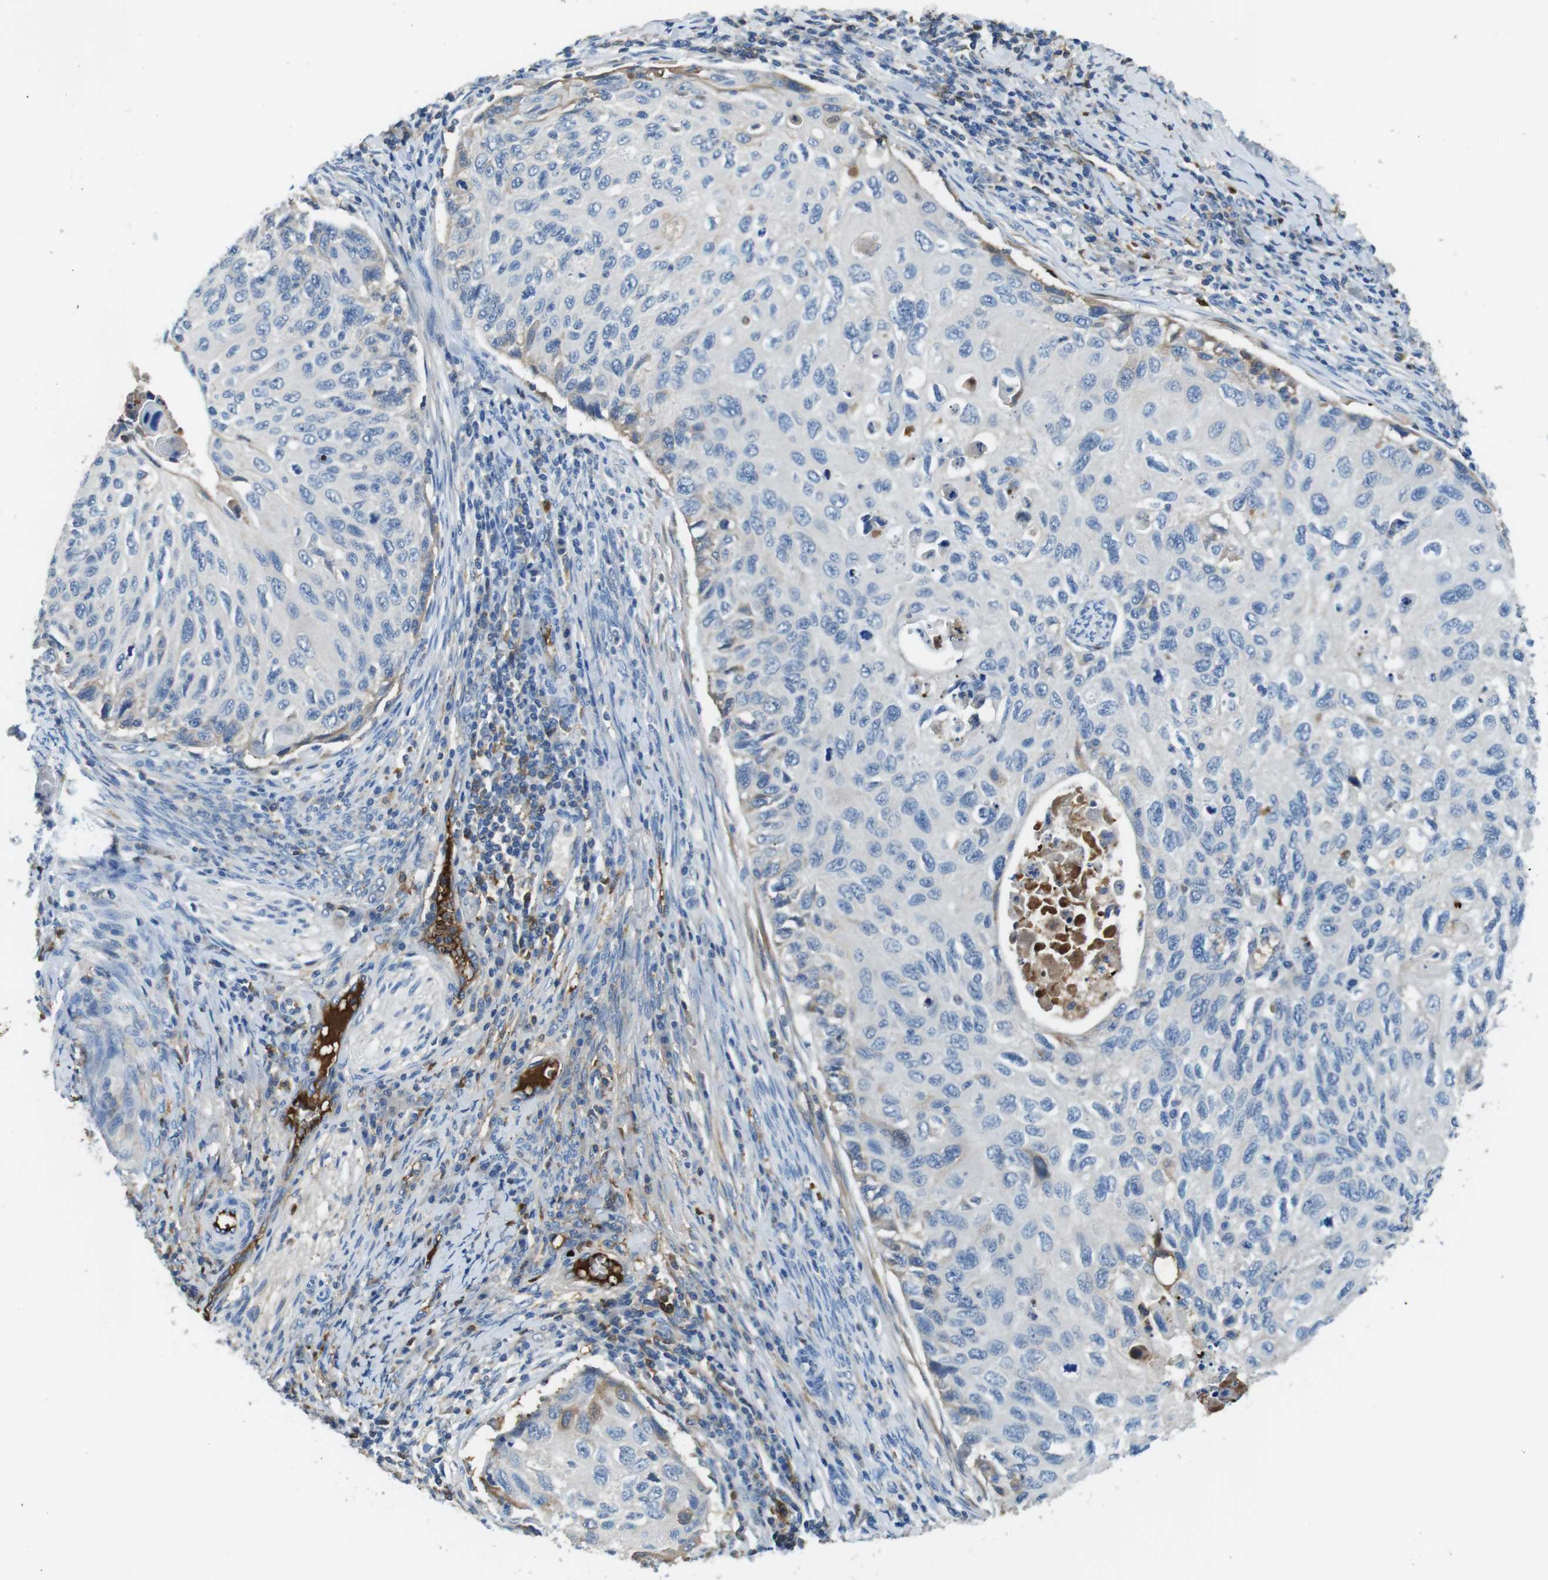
{"staining": {"intensity": "negative", "quantity": "none", "location": "none"}, "tissue": "cervical cancer", "cell_type": "Tumor cells", "image_type": "cancer", "snomed": [{"axis": "morphology", "description": "Squamous cell carcinoma, NOS"}, {"axis": "topography", "description": "Cervix"}], "caption": "Cervical squamous cell carcinoma stained for a protein using immunohistochemistry shows no positivity tumor cells.", "gene": "TMPRSS15", "patient": {"sex": "female", "age": 70}}